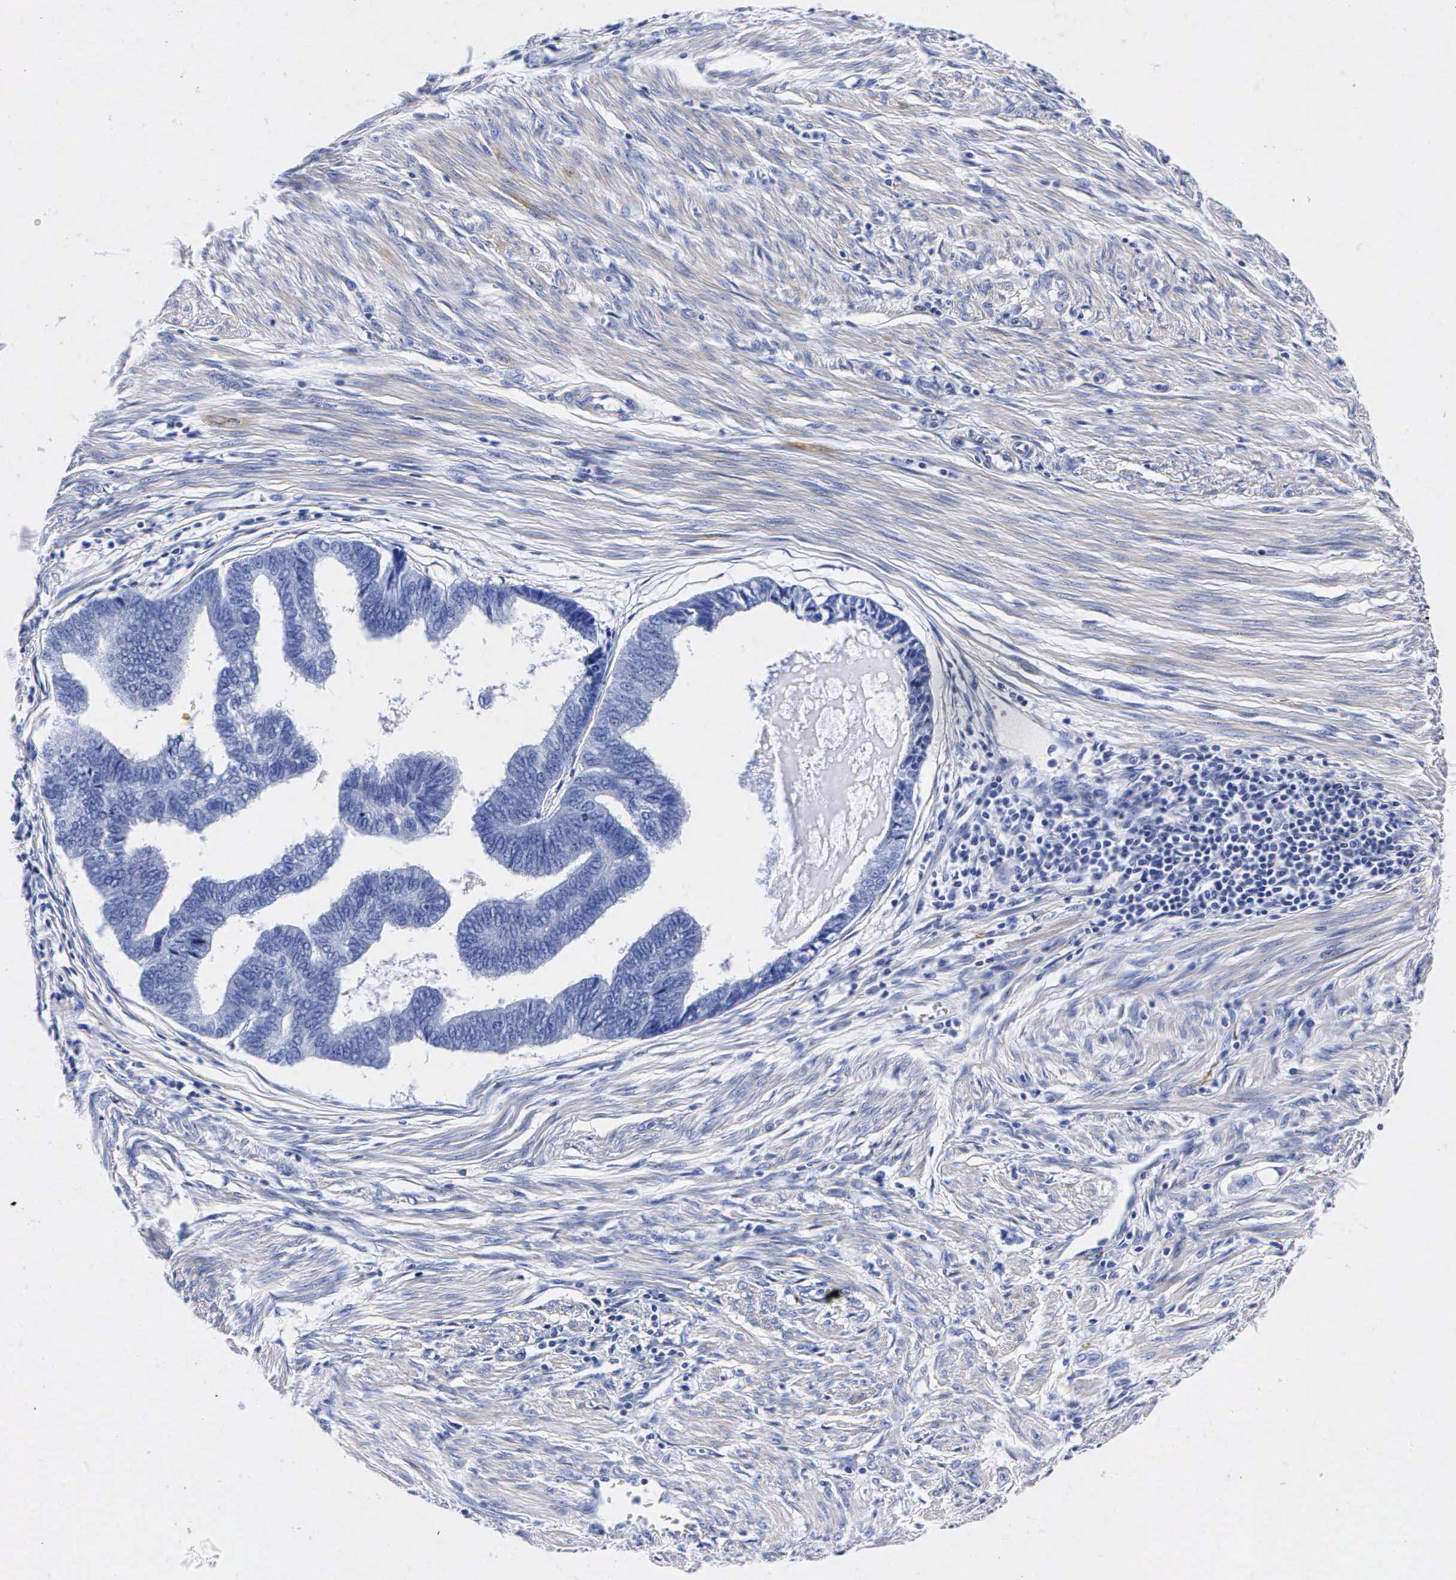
{"staining": {"intensity": "negative", "quantity": "none", "location": "none"}, "tissue": "endometrial cancer", "cell_type": "Tumor cells", "image_type": "cancer", "snomed": [{"axis": "morphology", "description": "Adenocarcinoma, NOS"}, {"axis": "topography", "description": "Endometrium"}], "caption": "Protein analysis of endometrial cancer (adenocarcinoma) shows no significant staining in tumor cells.", "gene": "ENO2", "patient": {"sex": "female", "age": 75}}